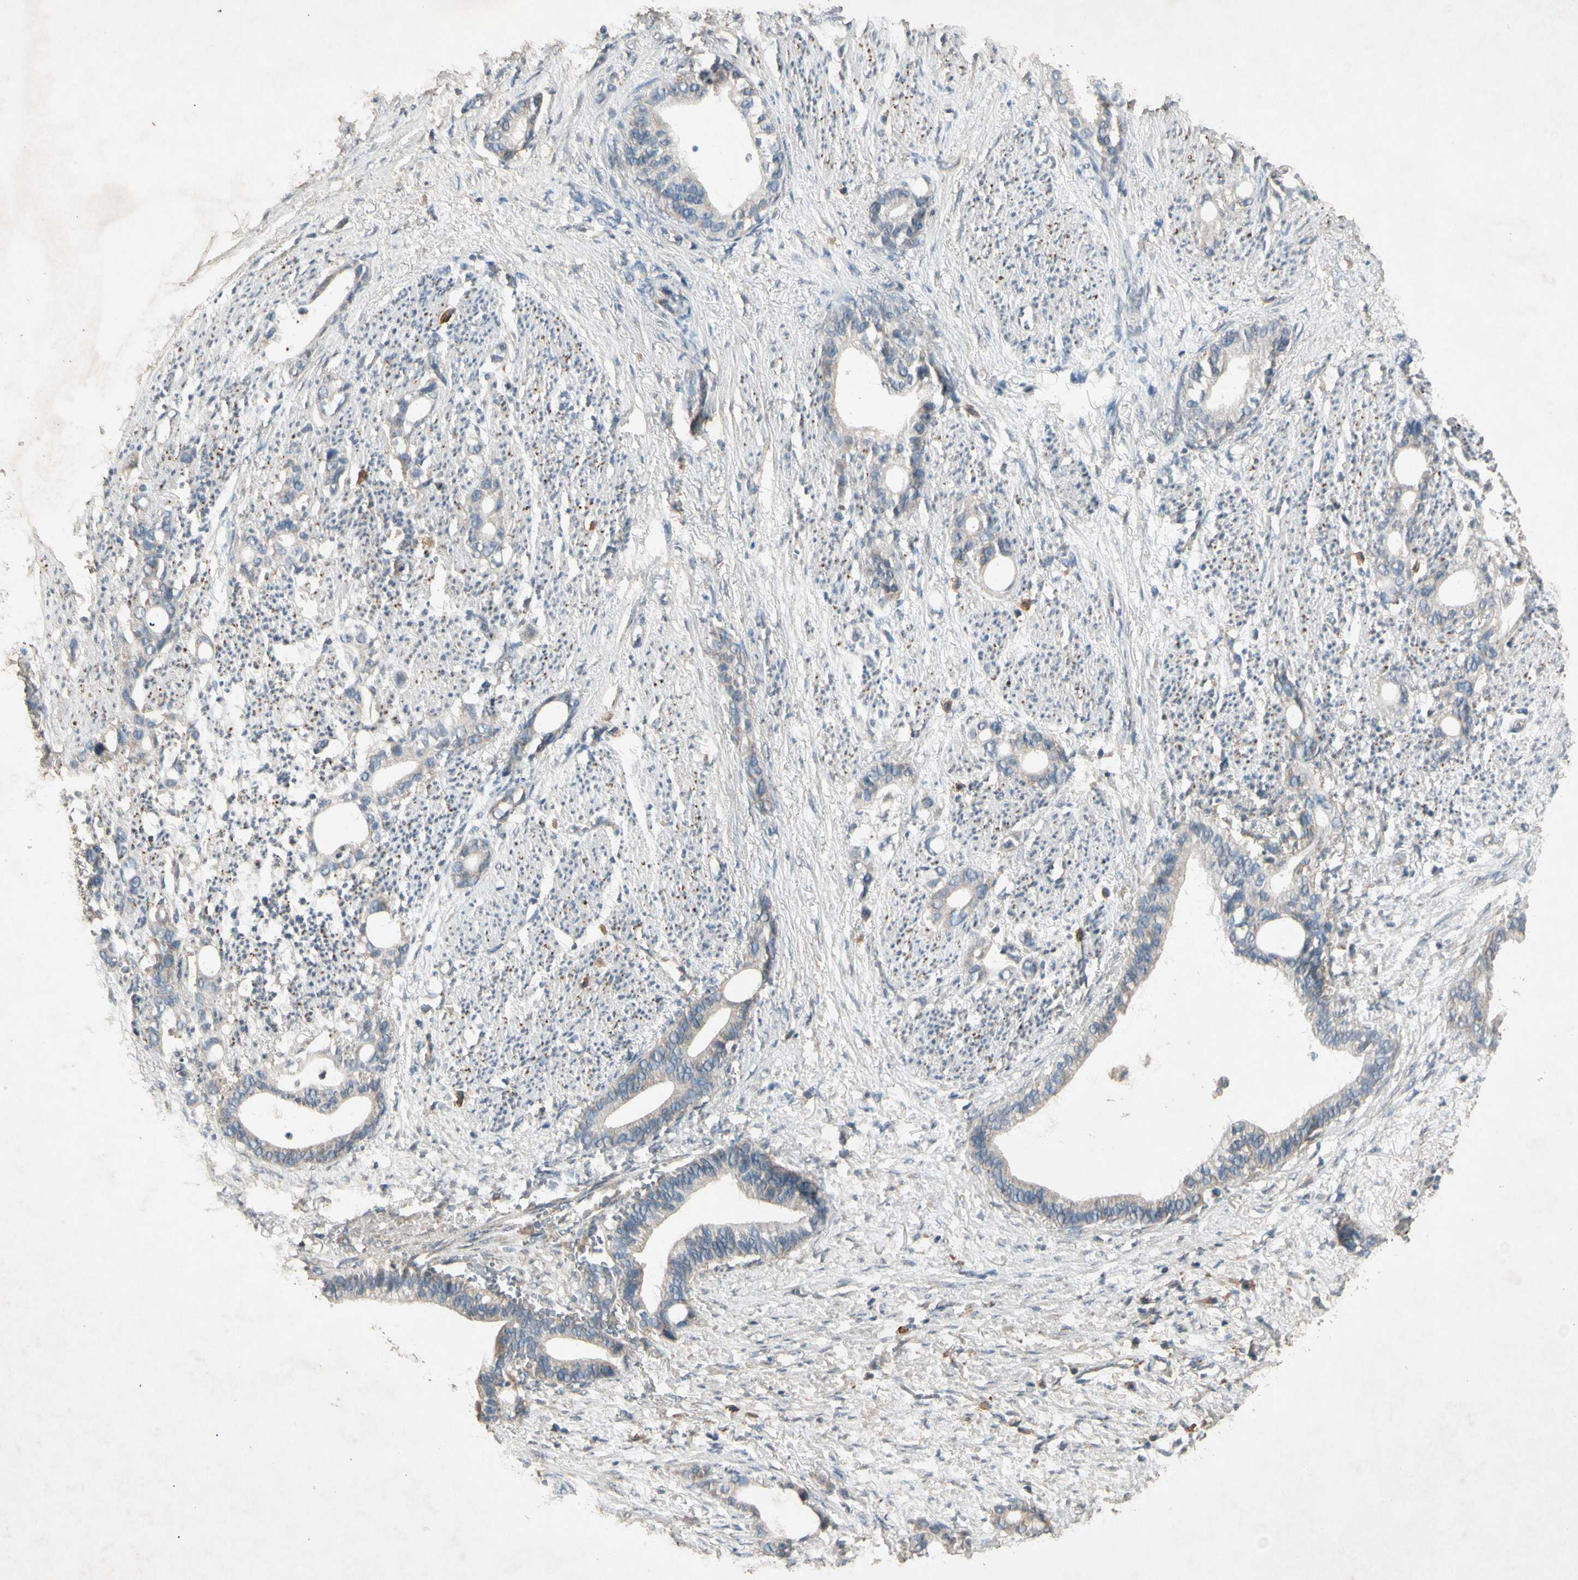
{"staining": {"intensity": "weak", "quantity": "<25%", "location": "cytoplasmic/membranous"}, "tissue": "stomach cancer", "cell_type": "Tumor cells", "image_type": "cancer", "snomed": [{"axis": "morphology", "description": "Adenocarcinoma, NOS"}, {"axis": "topography", "description": "Stomach"}], "caption": "A high-resolution micrograph shows immunohistochemistry (IHC) staining of stomach cancer (adenocarcinoma), which reveals no significant positivity in tumor cells. The staining is performed using DAB (3,3'-diaminobenzidine) brown chromogen with nuclei counter-stained in using hematoxylin.", "gene": "GPLD1", "patient": {"sex": "female", "age": 75}}